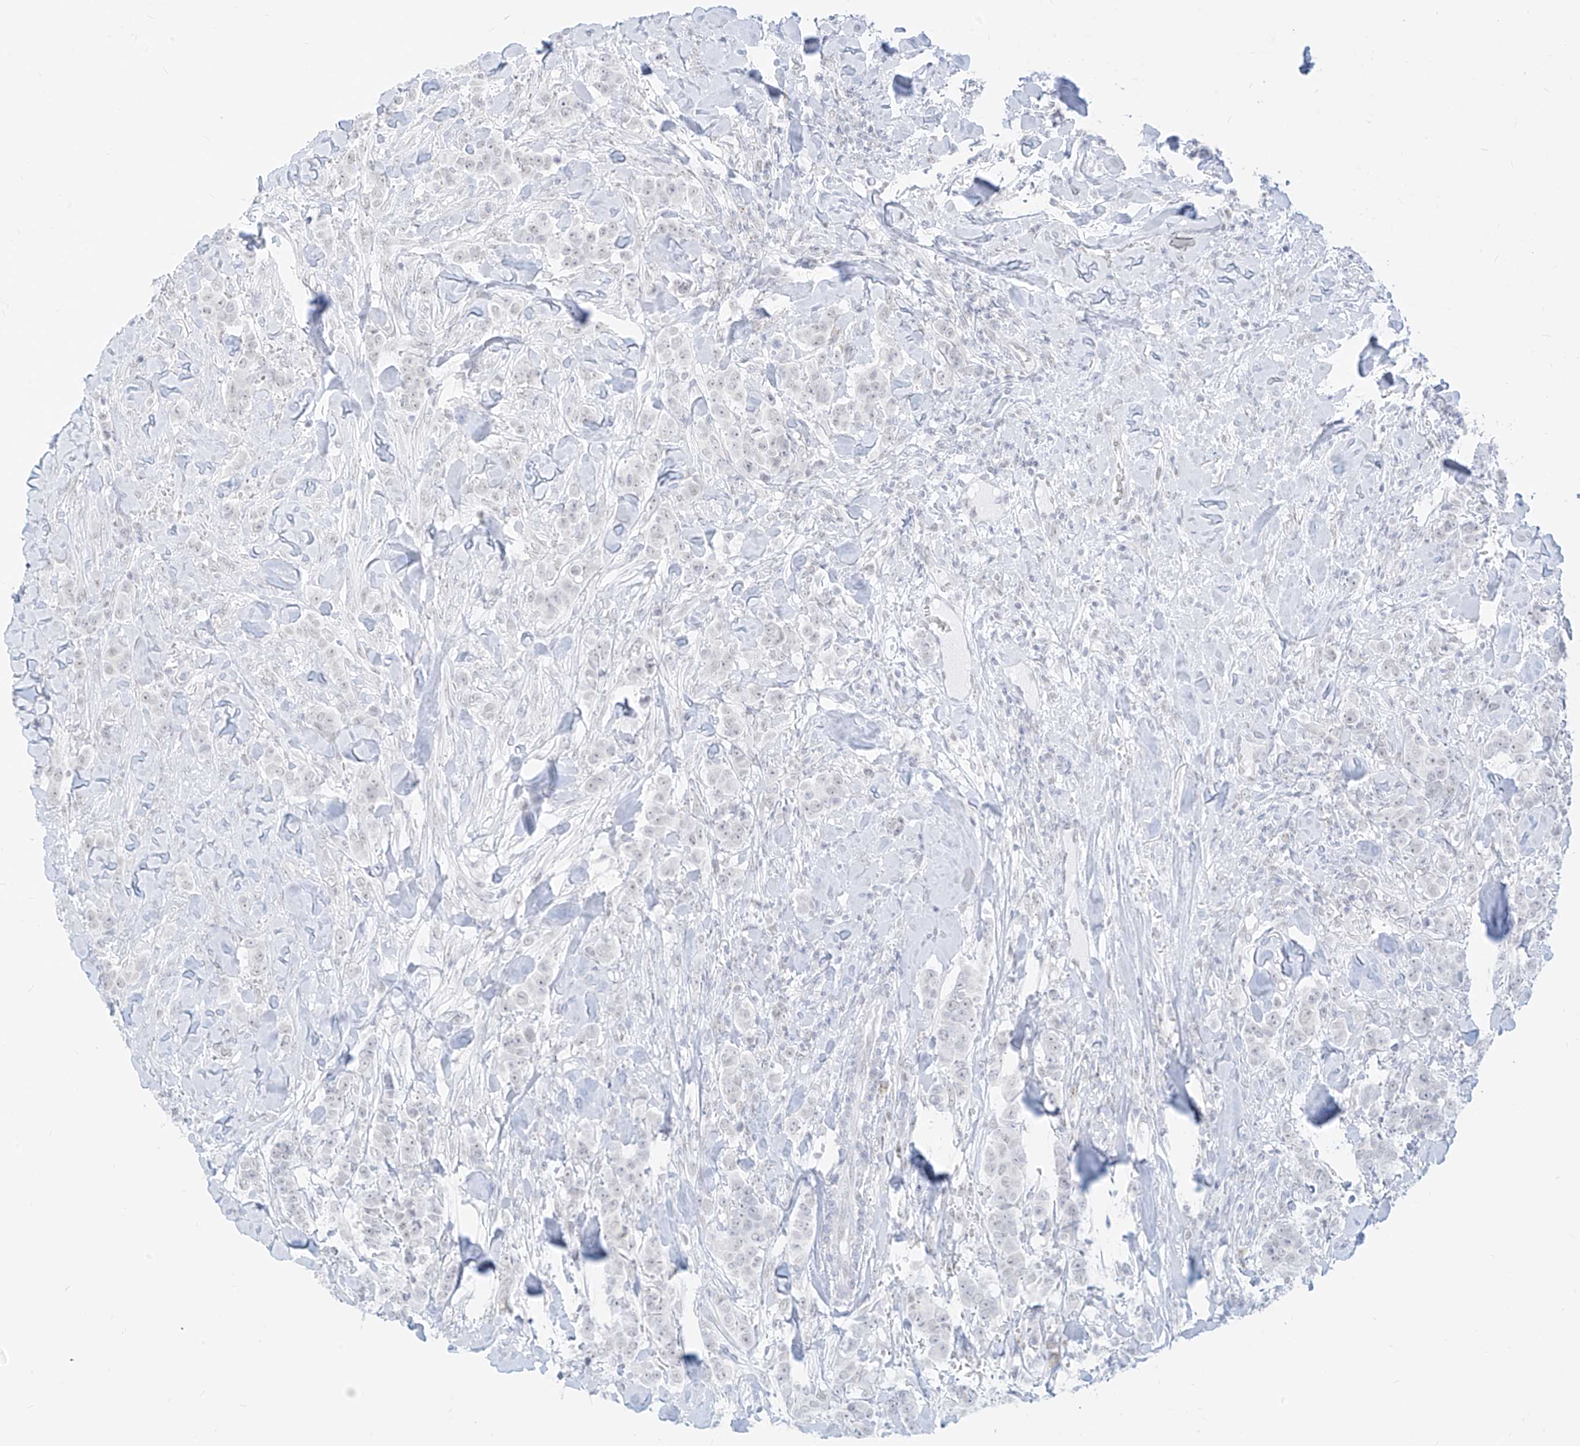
{"staining": {"intensity": "negative", "quantity": "none", "location": "none"}, "tissue": "breast cancer", "cell_type": "Tumor cells", "image_type": "cancer", "snomed": [{"axis": "morphology", "description": "Duct carcinoma"}, {"axis": "topography", "description": "Breast"}], "caption": "Tumor cells are negative for protein expression in human breast cancer.", "gene": "SUPT5H", "patient": {"sex": "female", "age": 40}}